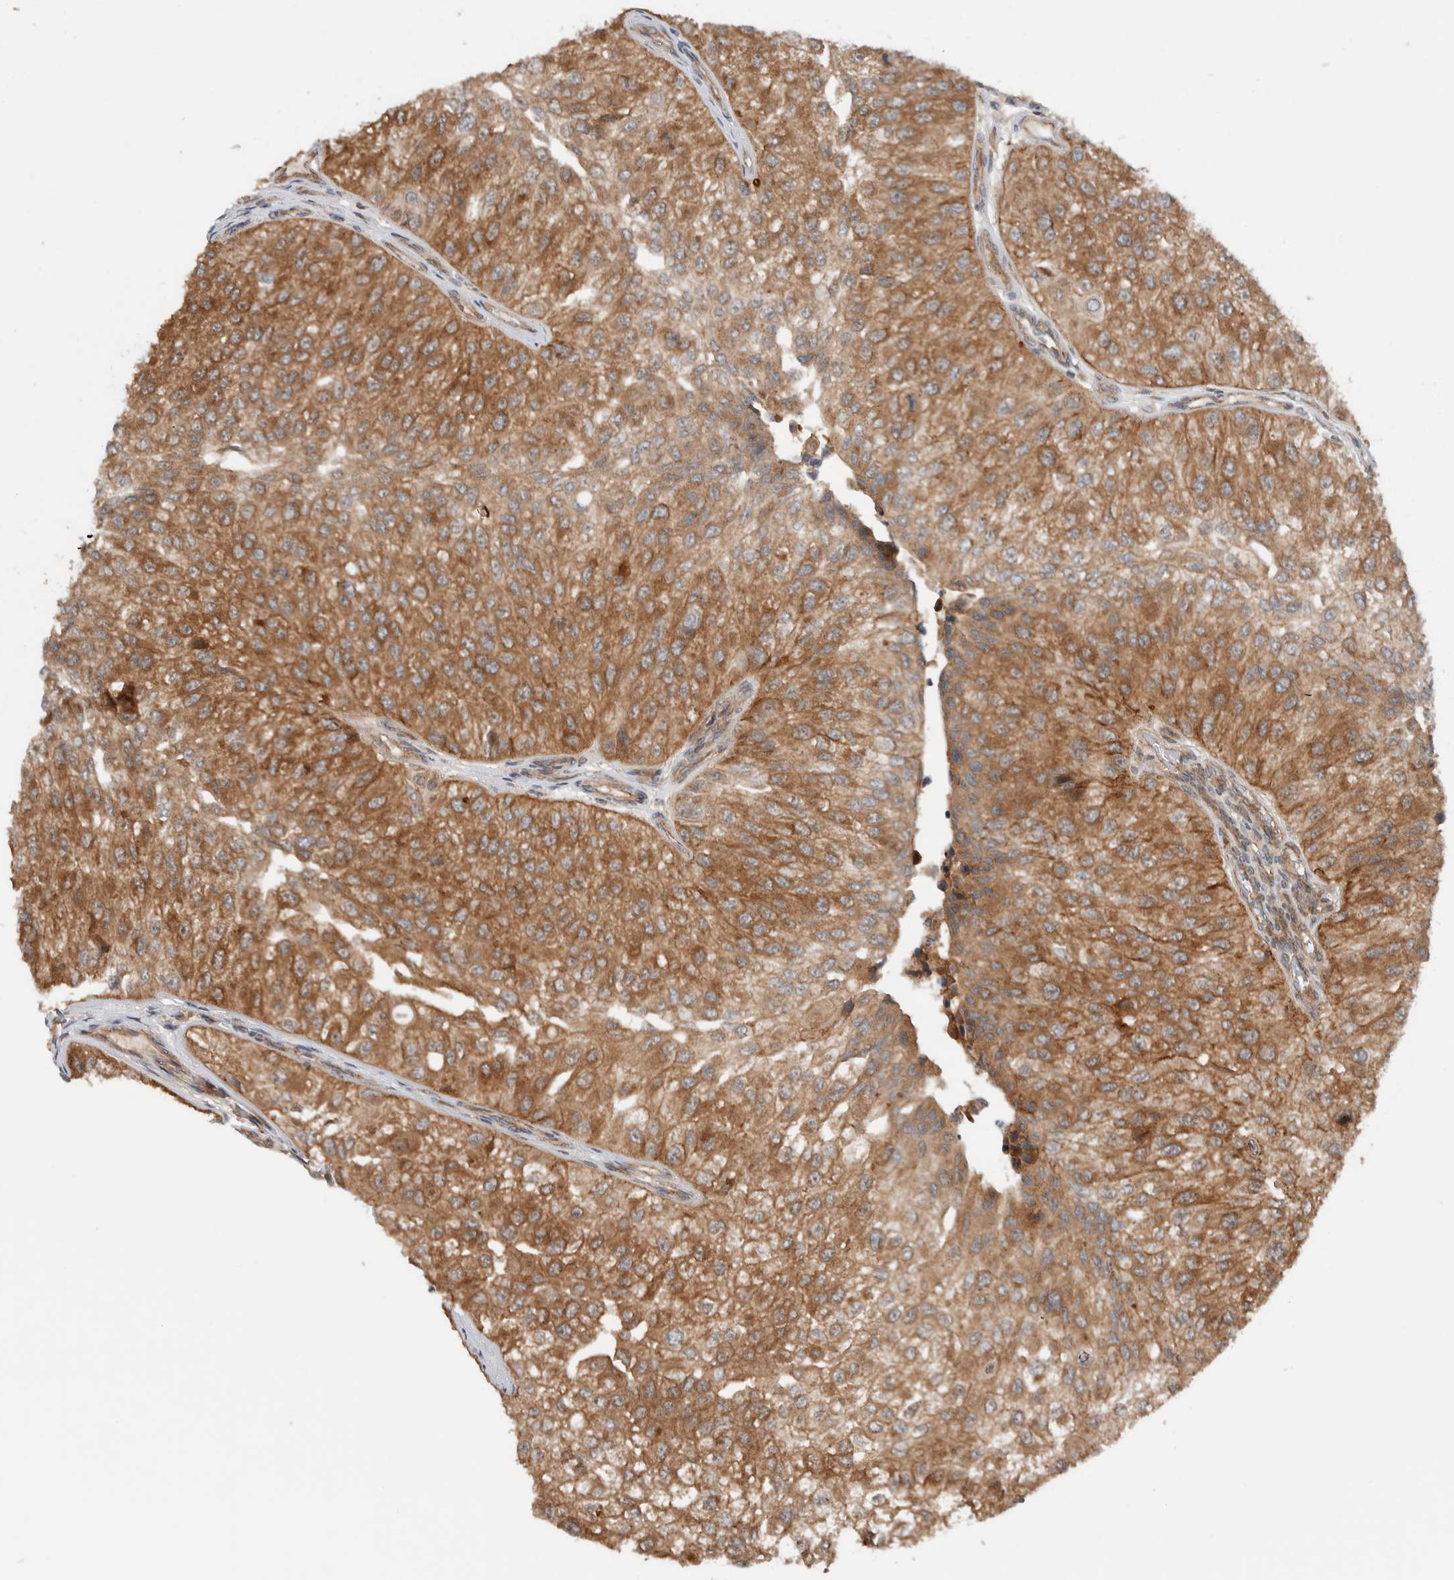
{"staining": {"intensity": "moderate", "quantity": ">75%", "location": "cytoplasmic/membranous"}, "tissue": "urothelial cancer", "cell_type": "Tumor cells", "image_type": "cancer", "snomed": [{"axis": "morphology", "description": "Urothelial carcinoma, High grade"}, {"axis": "topography", "description": "Kidney"}, {"axis": "topography", "description": "Urinary bladder"}], "caption": "There is medium levels of moderate cytoplasmic/membranous positivity in tumor cells of urothelial cancer, as demonstrated by immunohistochemical staining (brown color).", "gene": "KLHL6", "patient": {"sex": "male", "age": 77}}